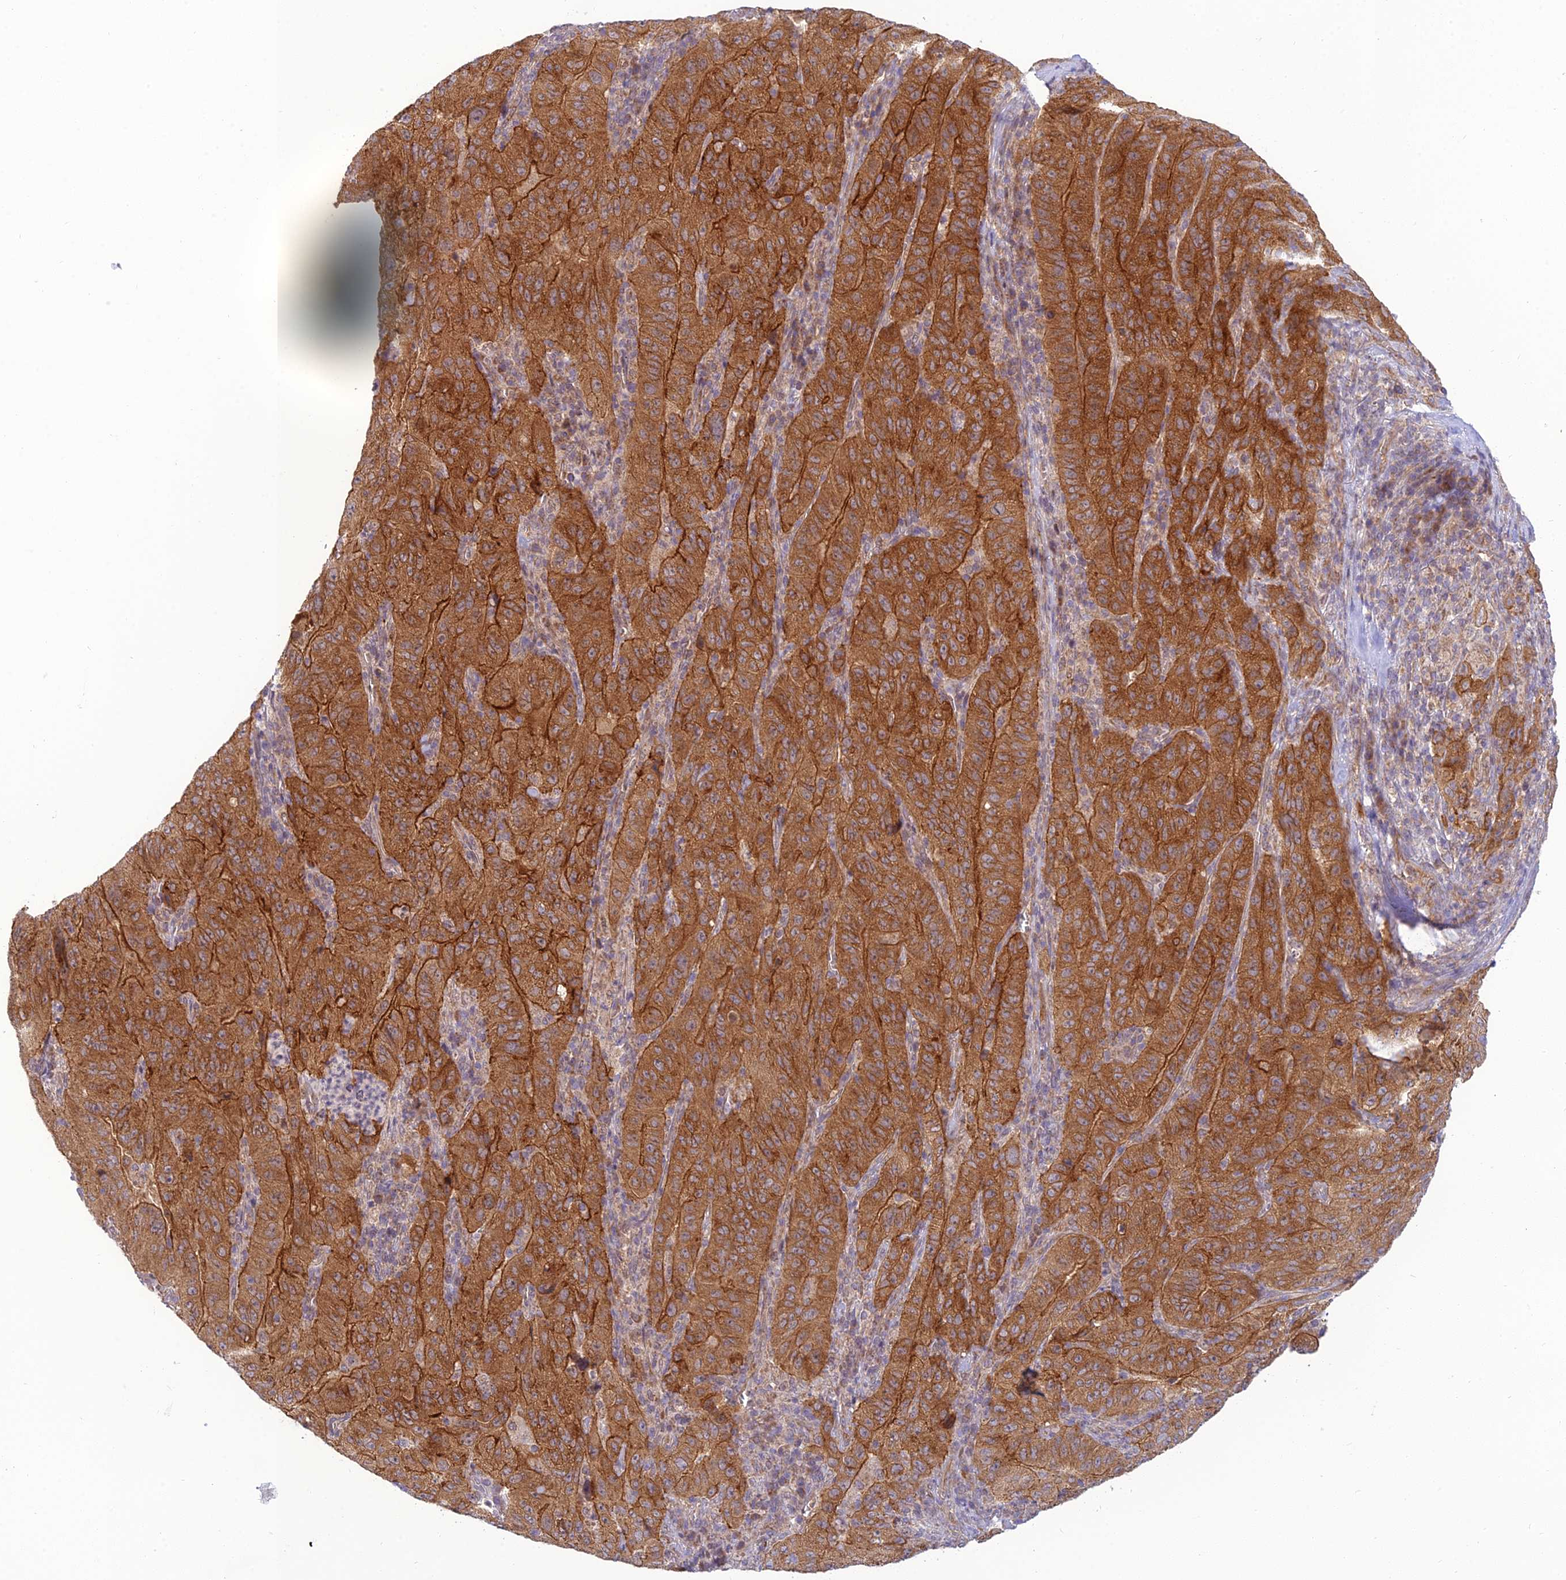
{"staining": {"intensity": "strong", "quantity": ">75%", "location": "cytoplasmic/membranous"}, "tissue": "pancreatic cancer", "cell_type": "Tumor cells", "image_type": "cancer", "snomed": [{"axis": "morphology", "description": "Adenocarcinoma, NOS"}, {"axis": "topography", "description": "Pancreas"}], "caption": "Pancreatic cancer tissue exhibits strong cytoplasmic/membranous positivity in about >75% of tumor cells, visualized by immunohistochemistry.", "gene": "HOOK2", "patient": {"sex": "male", "age": 63}}